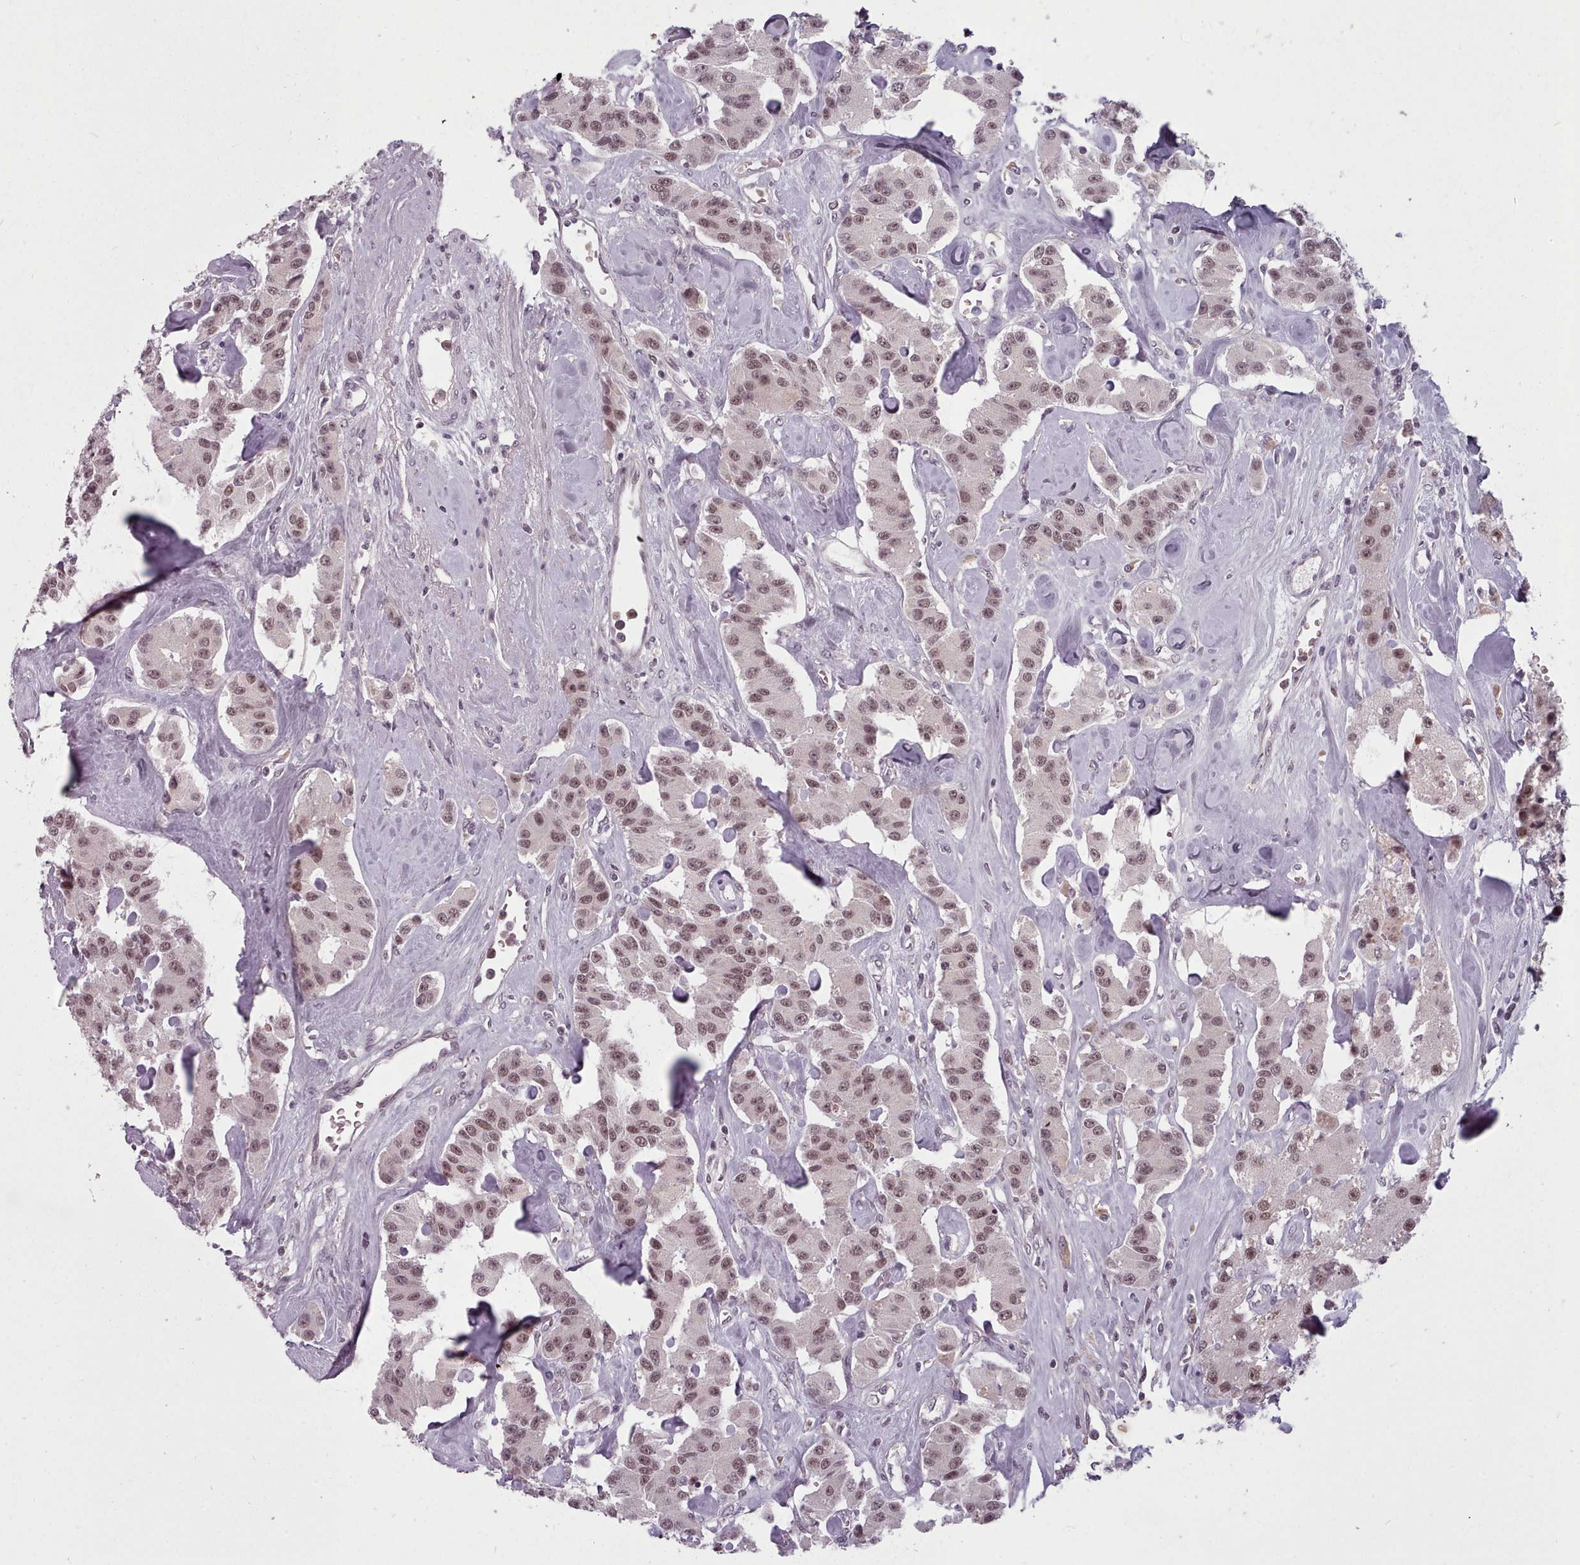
{"staining": {"intensity": "moderate", "quantity": ">75%", "location": "nuclear"}, "tissue": "carcinoid", "cell_type": "Tumor cells", "image_type": "cancer", "snomed": [{"axis": "morphology", "description": "Carcinoid, malignant, NOS"}, {"axis": "topography", "description": "Pancreas"}], "caption": "Carcinoid was stained to show a protein in brown. There is medium levels of moderate nuclear positivity in about >75% of tumor cells. (Stains: DAB (3,3'-diaminobenzidine) in brown, nuclei in blue, Microscopy: brightfield microscopy at high magnification).", "gene": "SRSF9", "patient": {"sex": "male", "age": 41}}